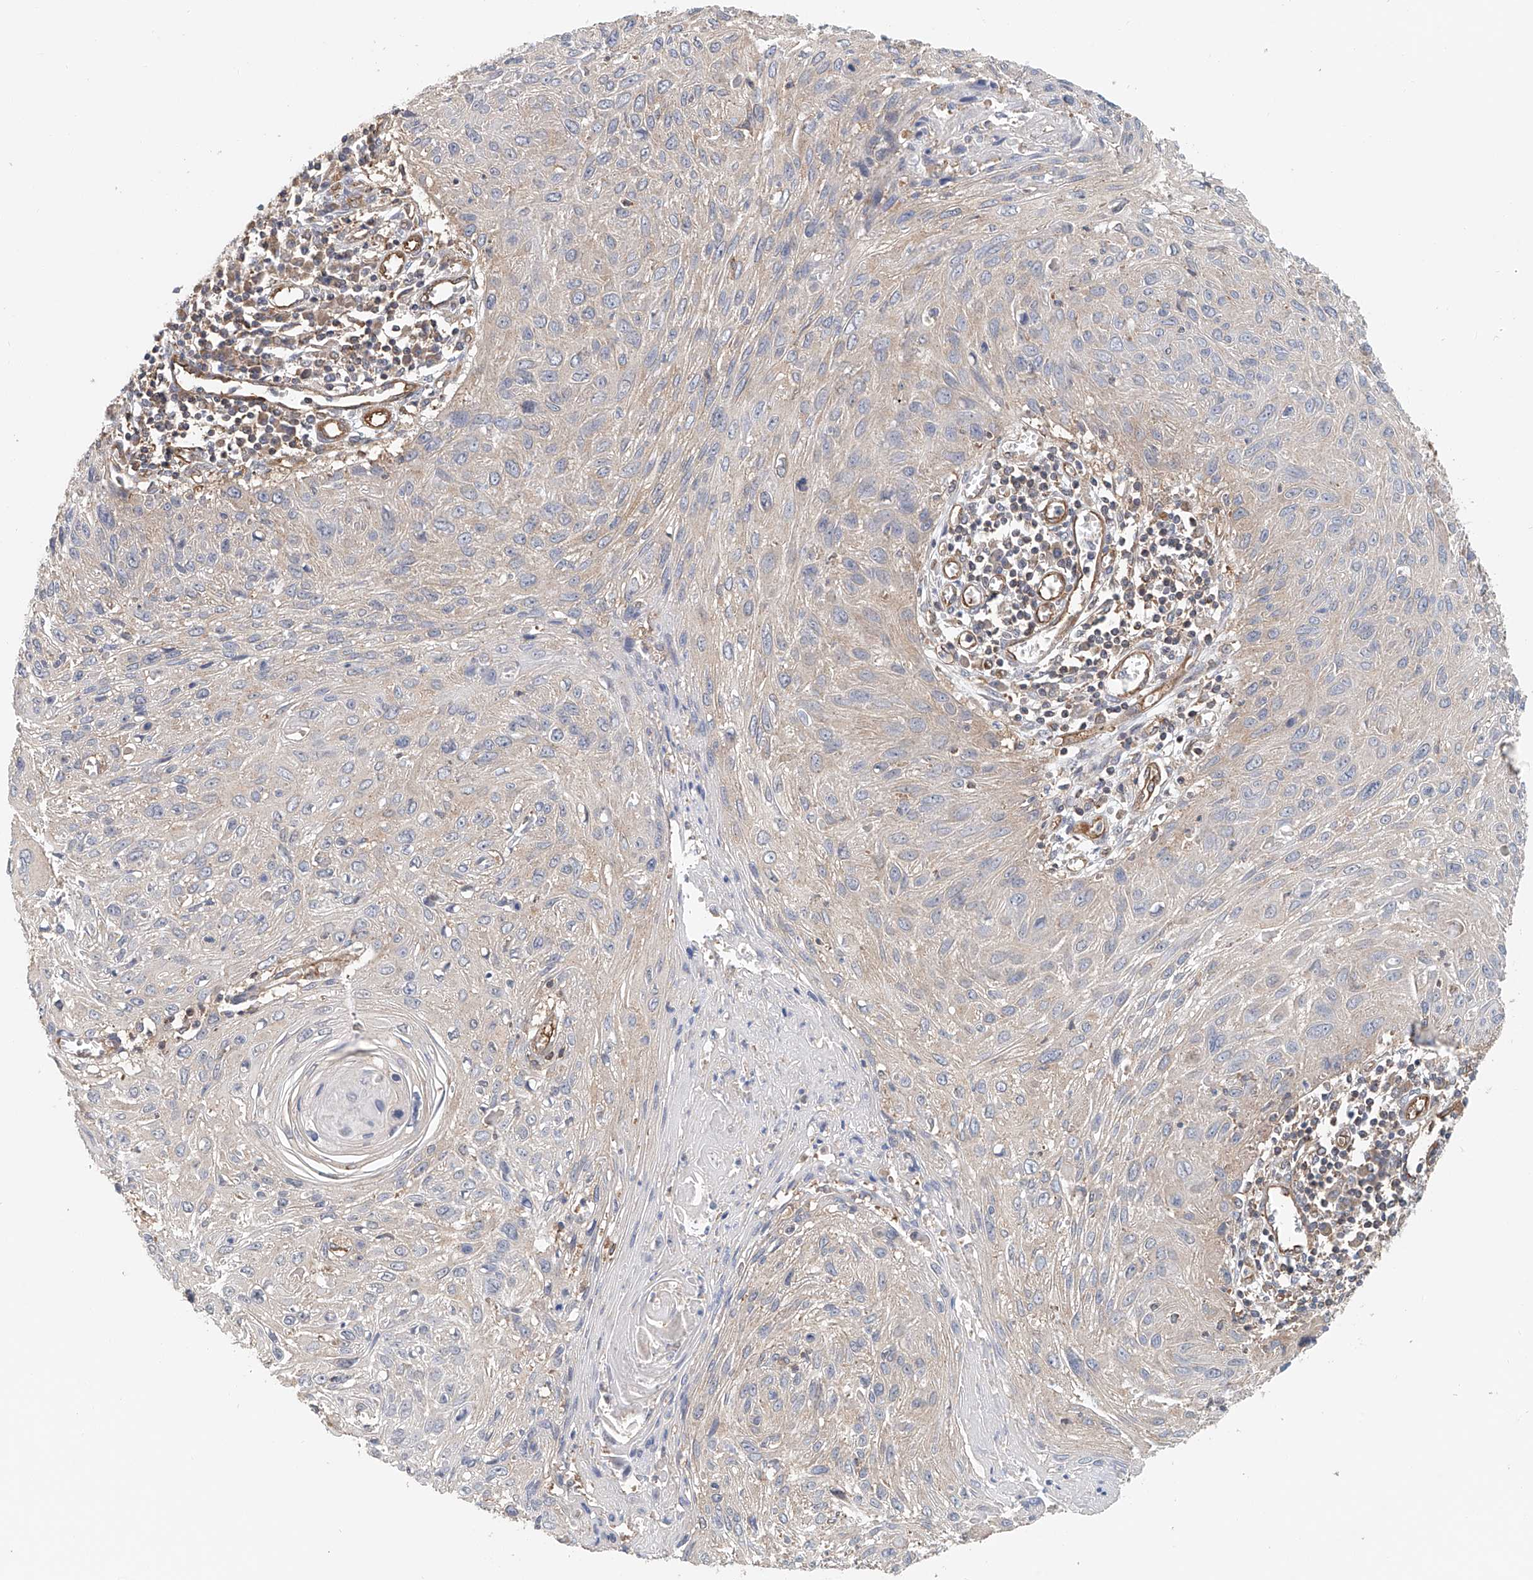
{"staining": {"intensity": "weak", "quantity": "25%-75%", "location": "cytoplasmic/membranous"}, "tissue": "cervical cancer", "cell_type": "Tumor cells", "image_type": "cancer", "snomed": [{"axis": "morphology", "description": "Squamous cell carcinoma, NOS"}, {"axis": "topography", "description": "Cervix"}], "caption": "Brown immunohistochemical staining in cervical cancer reveals weak cytoplasmic/membranous positivity in about 25%-75% of tumor cells.", "gene": "FRYL", "patient": {"sex": "female", "age": 51}}